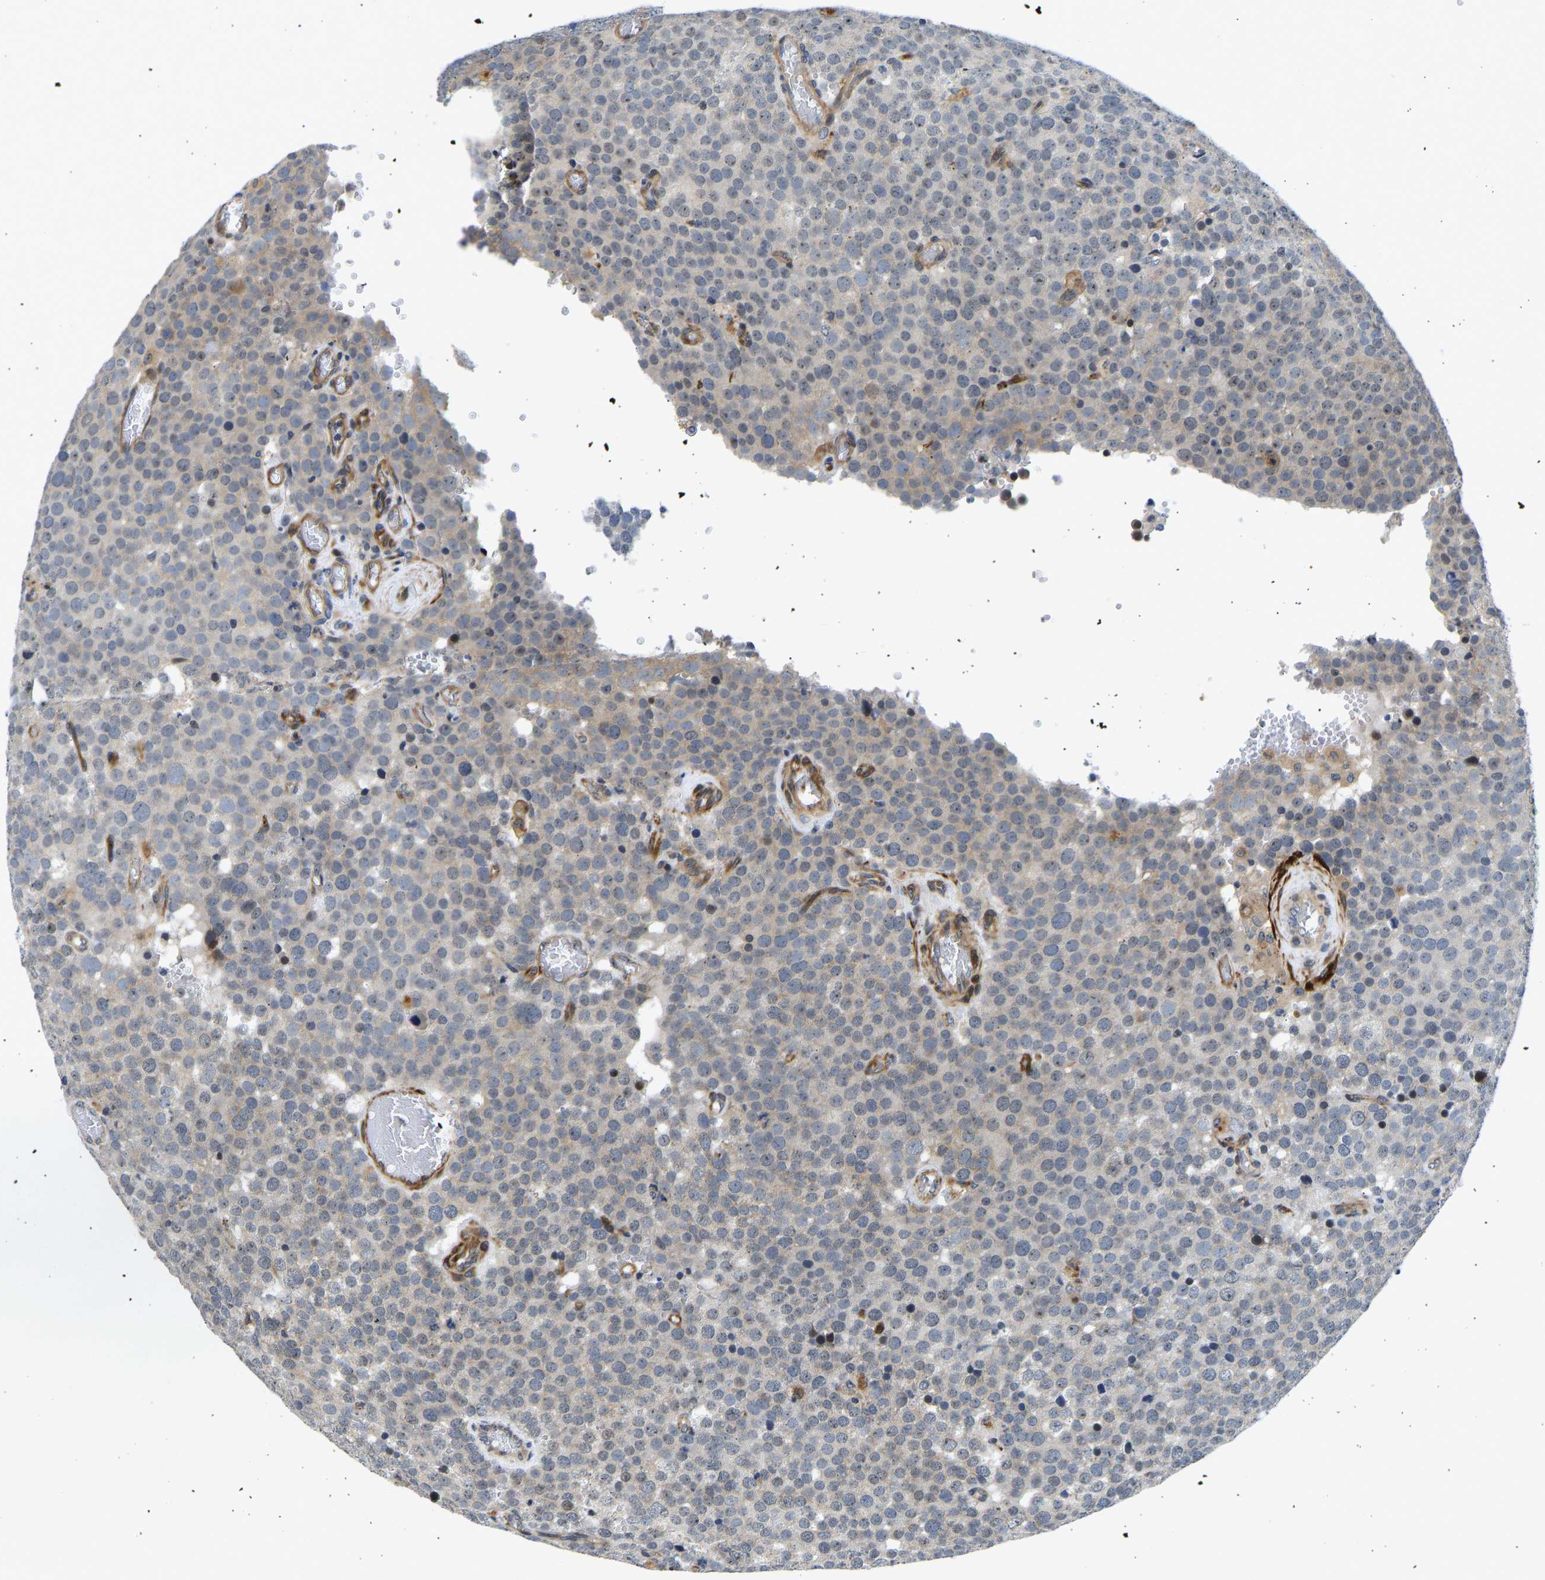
{"staining": {"intensity": "moderate", "quantity": "<25%", "location": "nuclear"}, "tissue": "testis cancer", "cell_type": "Tumor cells", "image_type": "cancer", "snomed": [{"axis": "morphology", "description": "Normal tissue, NOS"}, {"axis": "morphology", "description": "Seminoma, NOS"}, {"axis": "topography", "description": "Testis"}], "caption": "The micrograph demonstrates staining of testis seminoma, revealing moderate nuclear protein staining (brown color) within tumor cells.", "gene": "RESF1", "patient": {"sex": "male", "age": 71}}